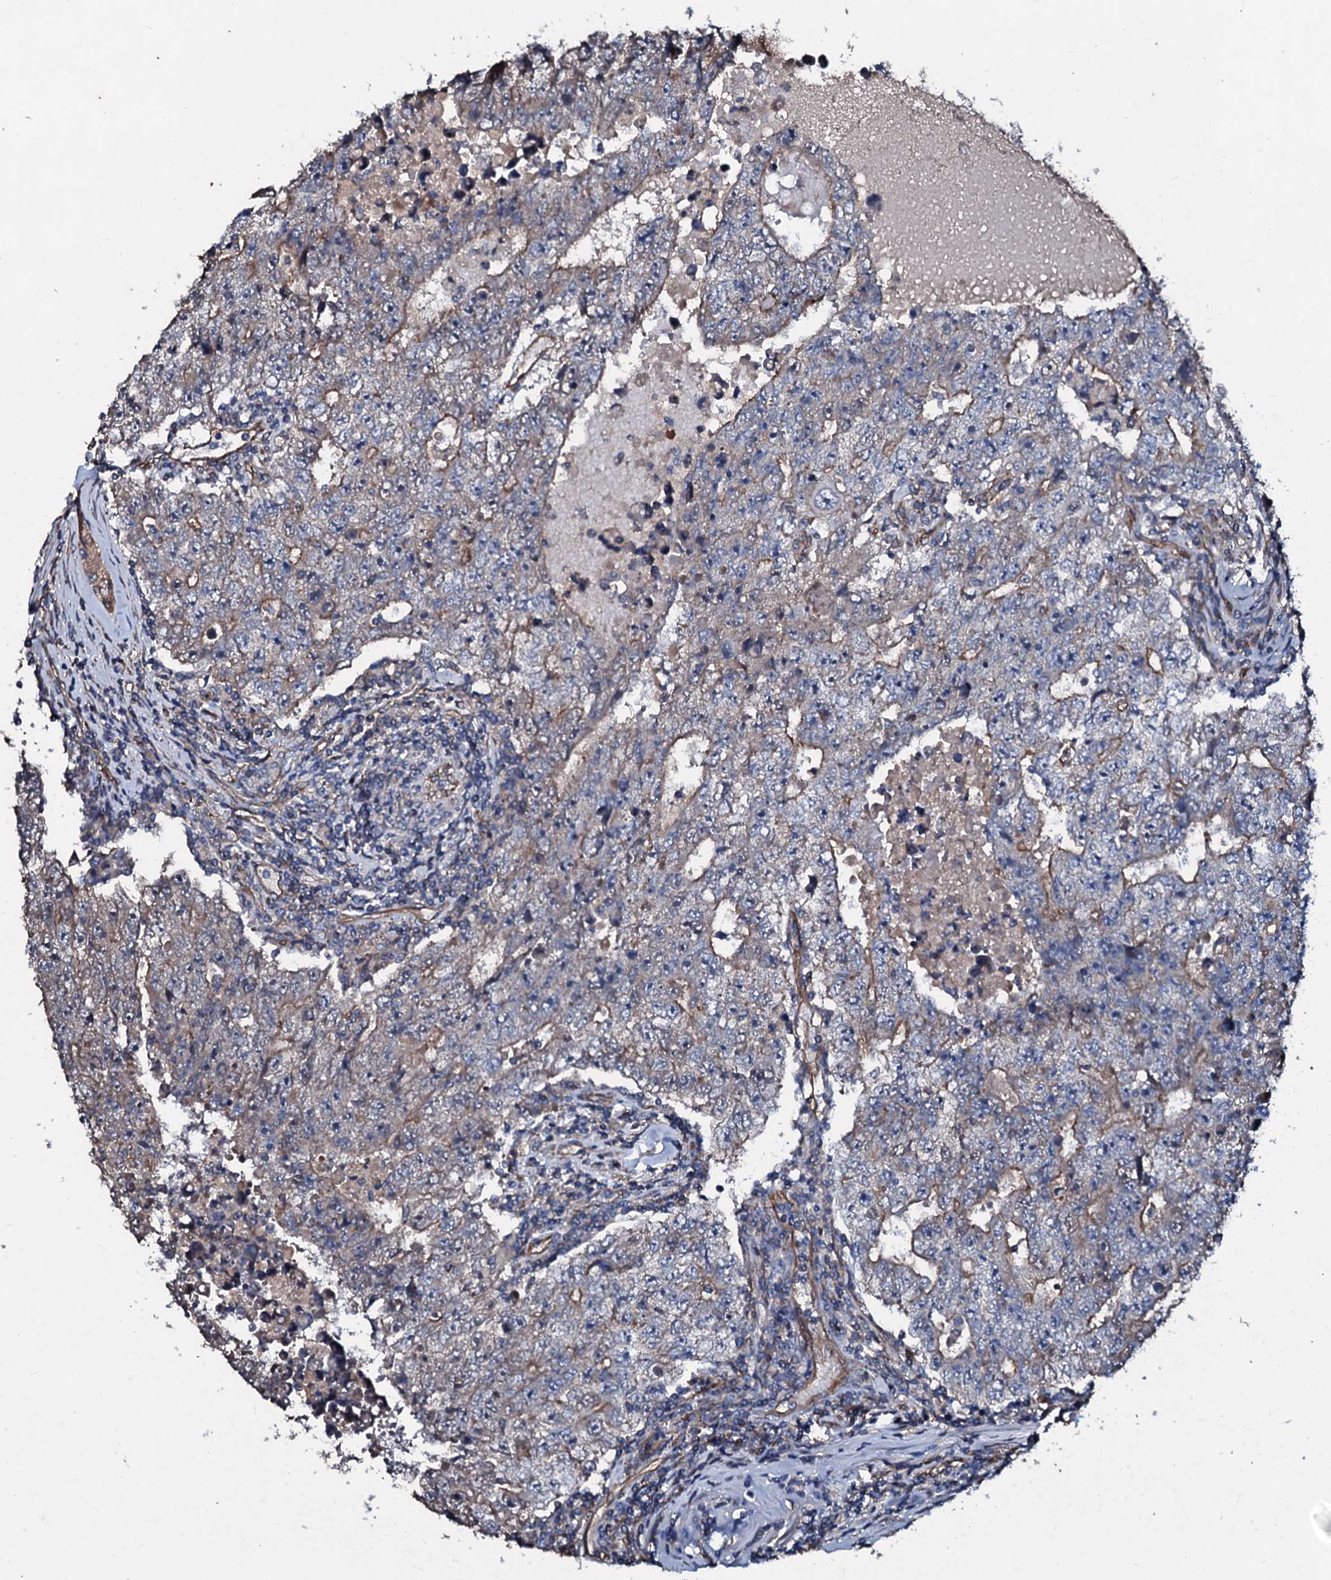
{"staining": {"intensity": "moderate", "quantity": "<25%", "location": "cytoplasmic/membranous"}, "tissue": "testis cancer", "cell_type": "Tumor cells", "image_type": "cancer", "snomed": [{"axis": "morphology", "description": "Carcinoma, Embryonal, NOS"}, {"axis": "topography", "description": "Testis"}], "caption": "A high-resolution image shows IHC staining of testis cancer (embryonal carcinoma), which reveals moderate cytoplasmic/membranous staining in approximately <25% of tumor cells.", "gene": "DMAC2", "patient": {"sex": "male", "age": 17}}